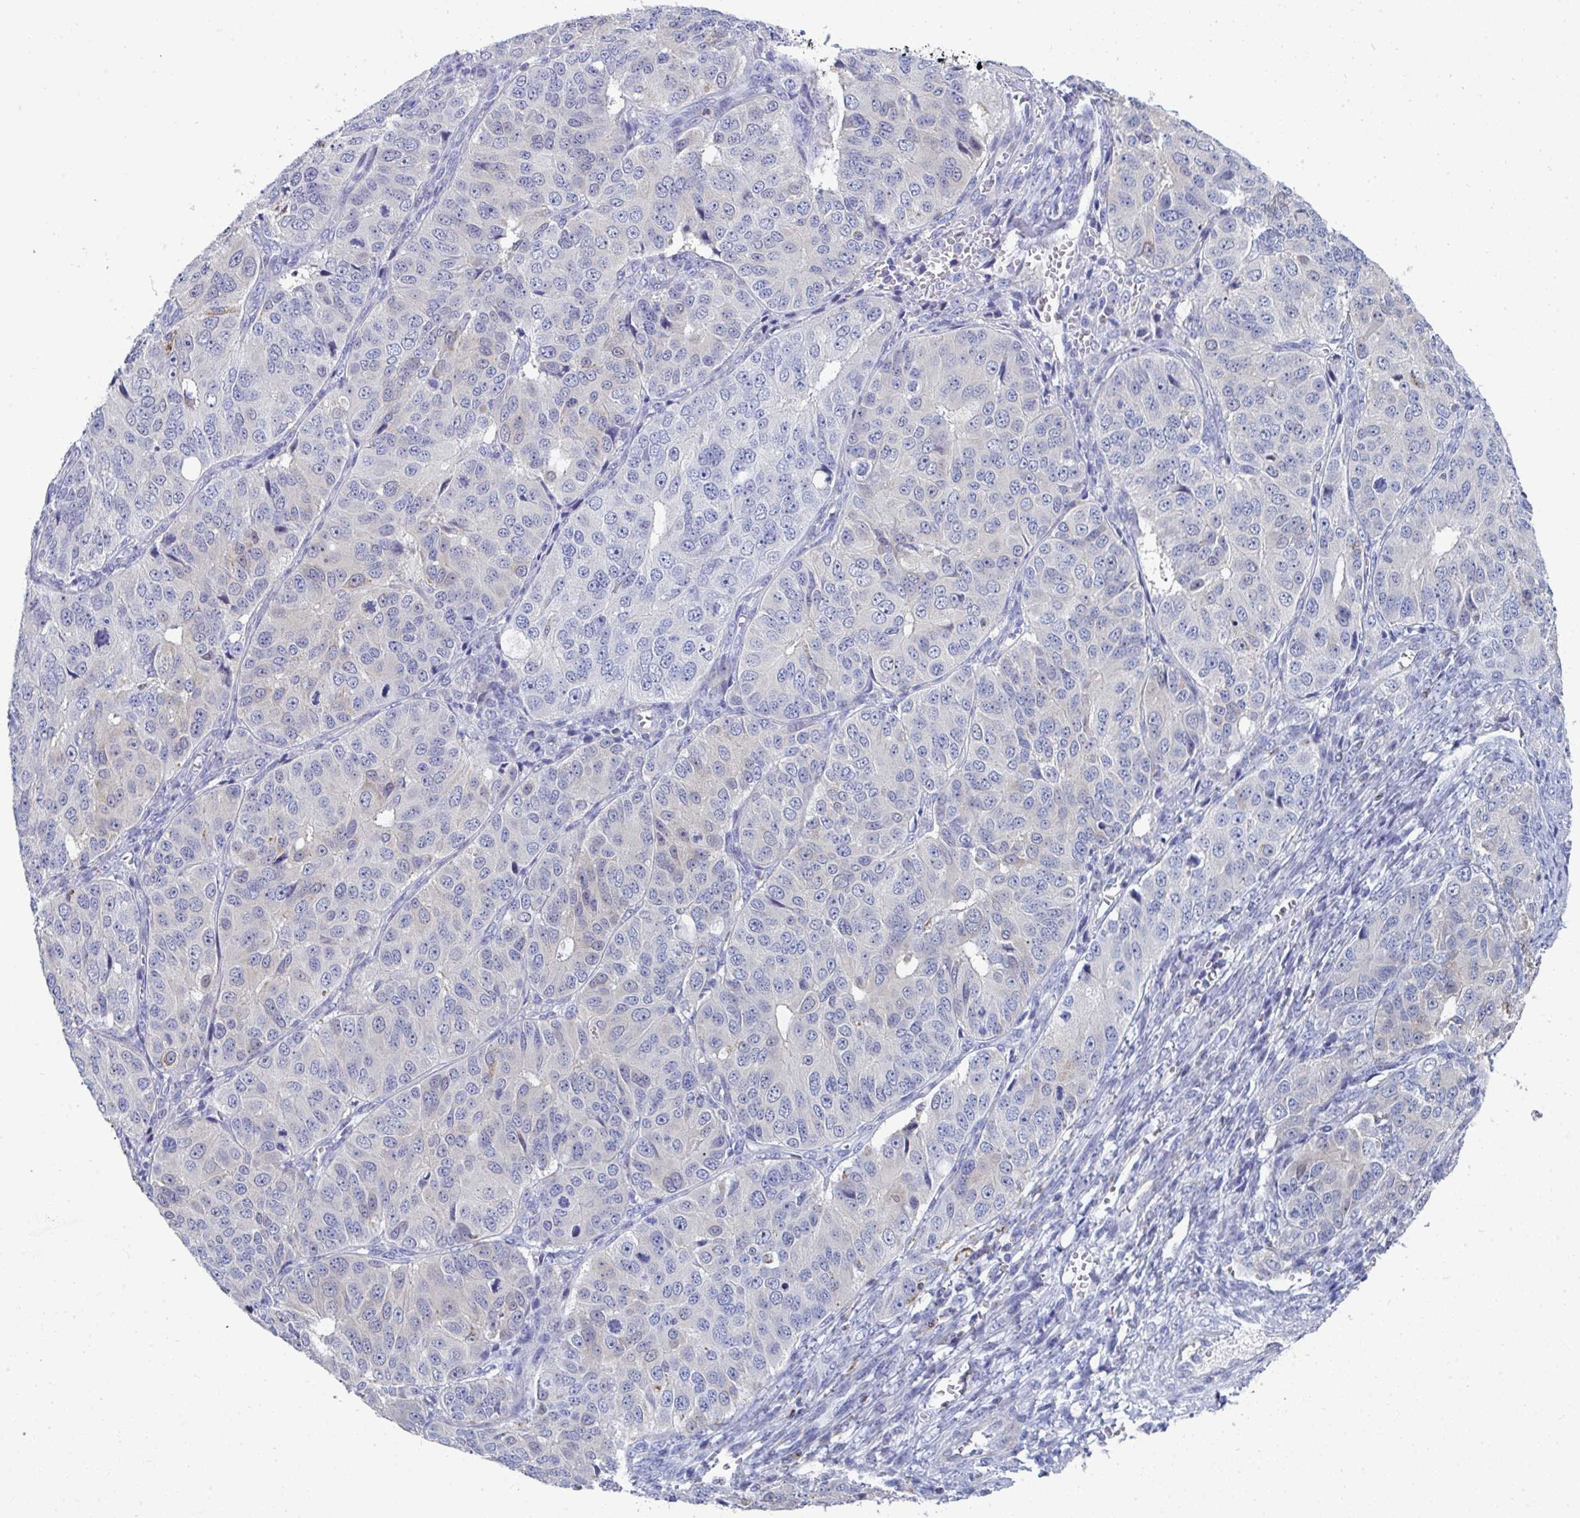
{"staining": {"intensity": "negative", "quantity": "none", "location": "none"}, "tissue": "ovarian cancer", "cell_type": "Tumor cells", "image_type": "cancer", "snomed": [{"axis": "morphology", "description": "Carcinoma, endometroid"}, {"axis": "topography", "description": "Ovary"}], "caption": "High power microscopy photomicrograph of an IHC image of endometroid carcinoma (ovarian), revealing no significant expression in tumor cells.", "gene": "MGAM2", "patient": {"sex": "female", "age": 51}}